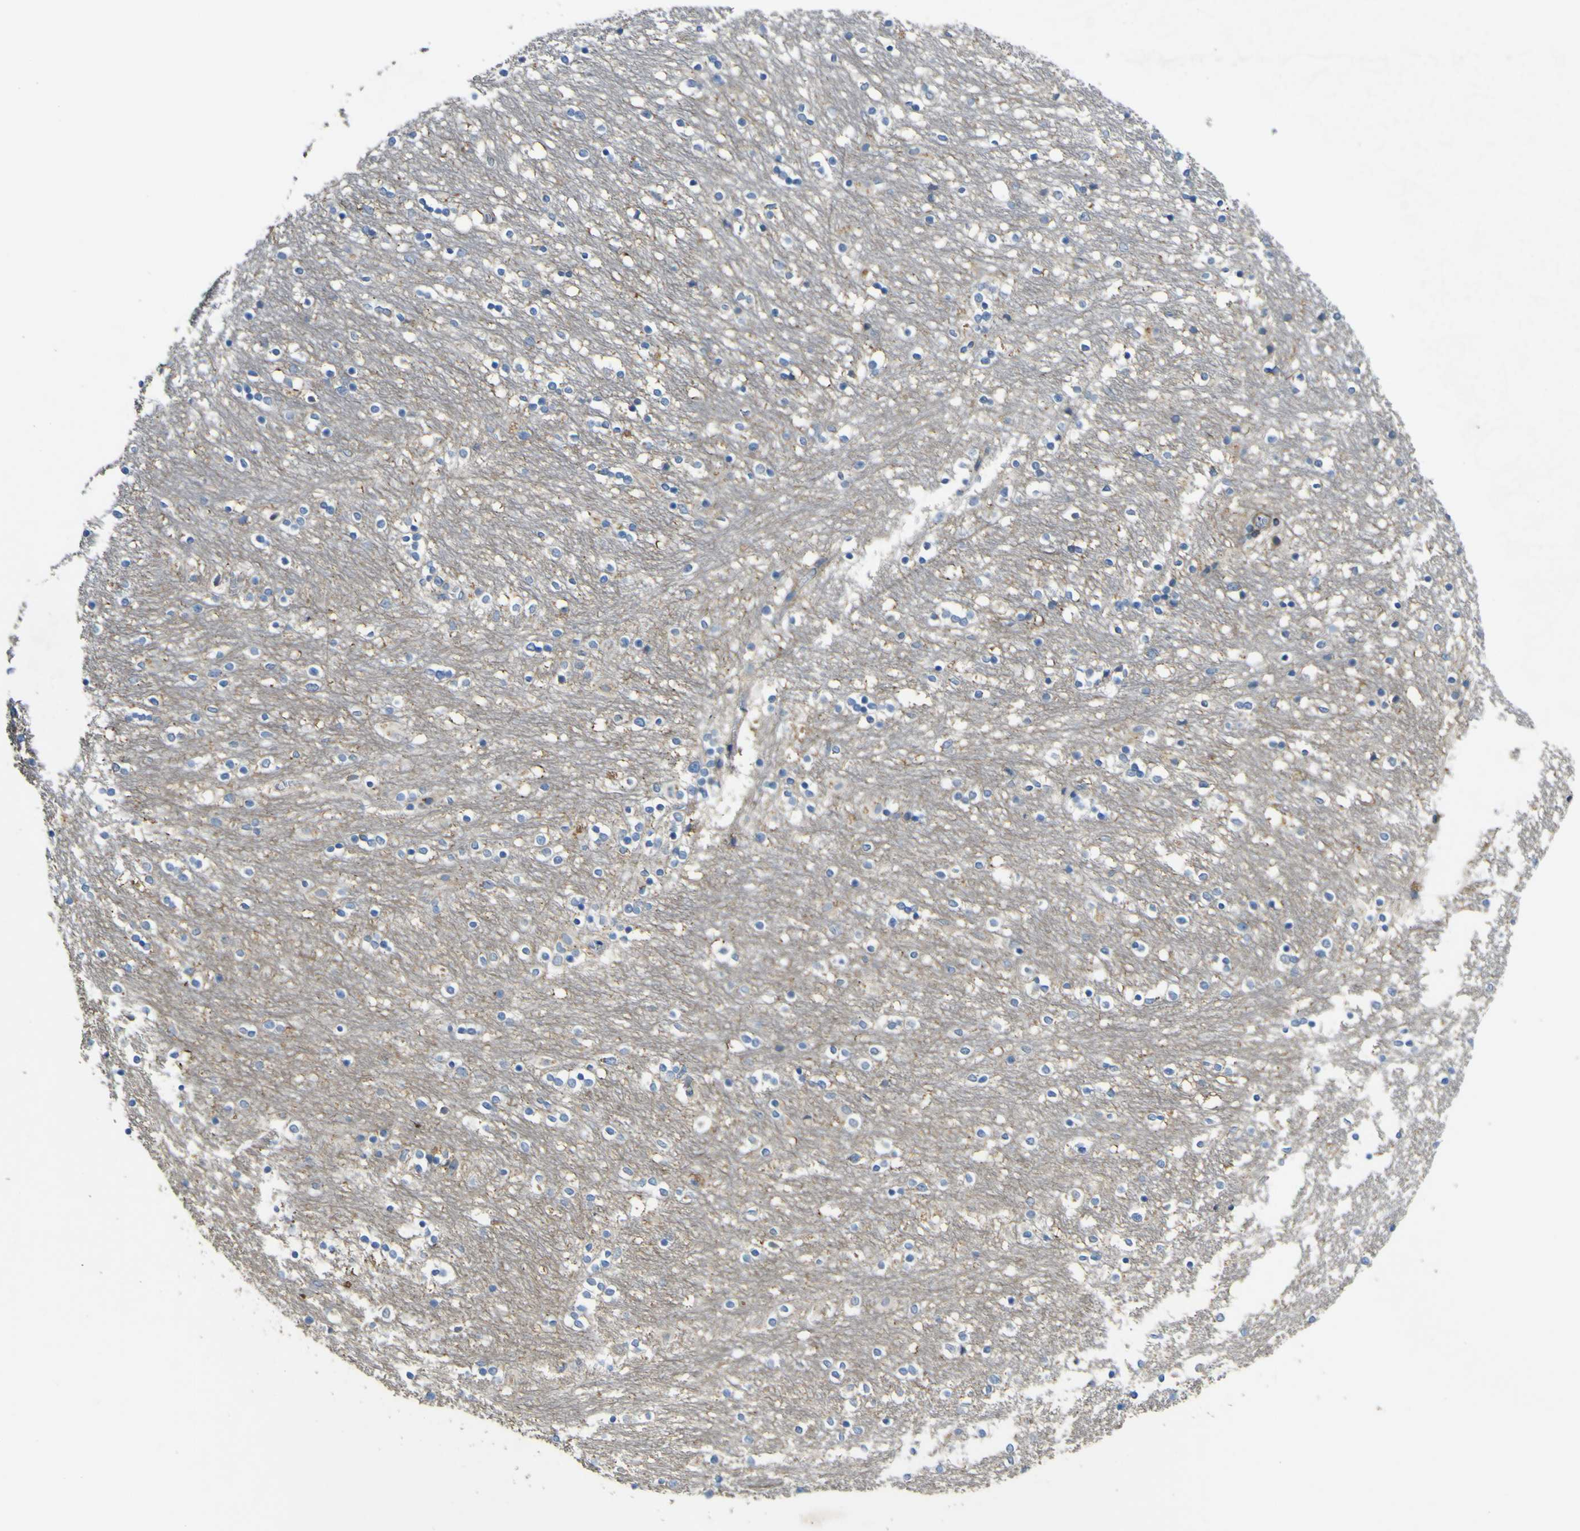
{"staining": {"intensity": "negative", "quantity": "none", "location": "none"}, "tissue": "caudate", "cell_type": "Glial cells", "image_type": "normal", "snomed": [{"axis": "morphology", "description": "Normal tissue, NOS"}, {"axis": "topography", "description": "Lateral ventricle wall"}], "caption": "Caudate was stained to show a protein in brown. There is no significant staining in glial cells. Nuclei are stained in blue.", "gene": "ALDH18A1", "patient": {"sex": "female", "age": 54}}